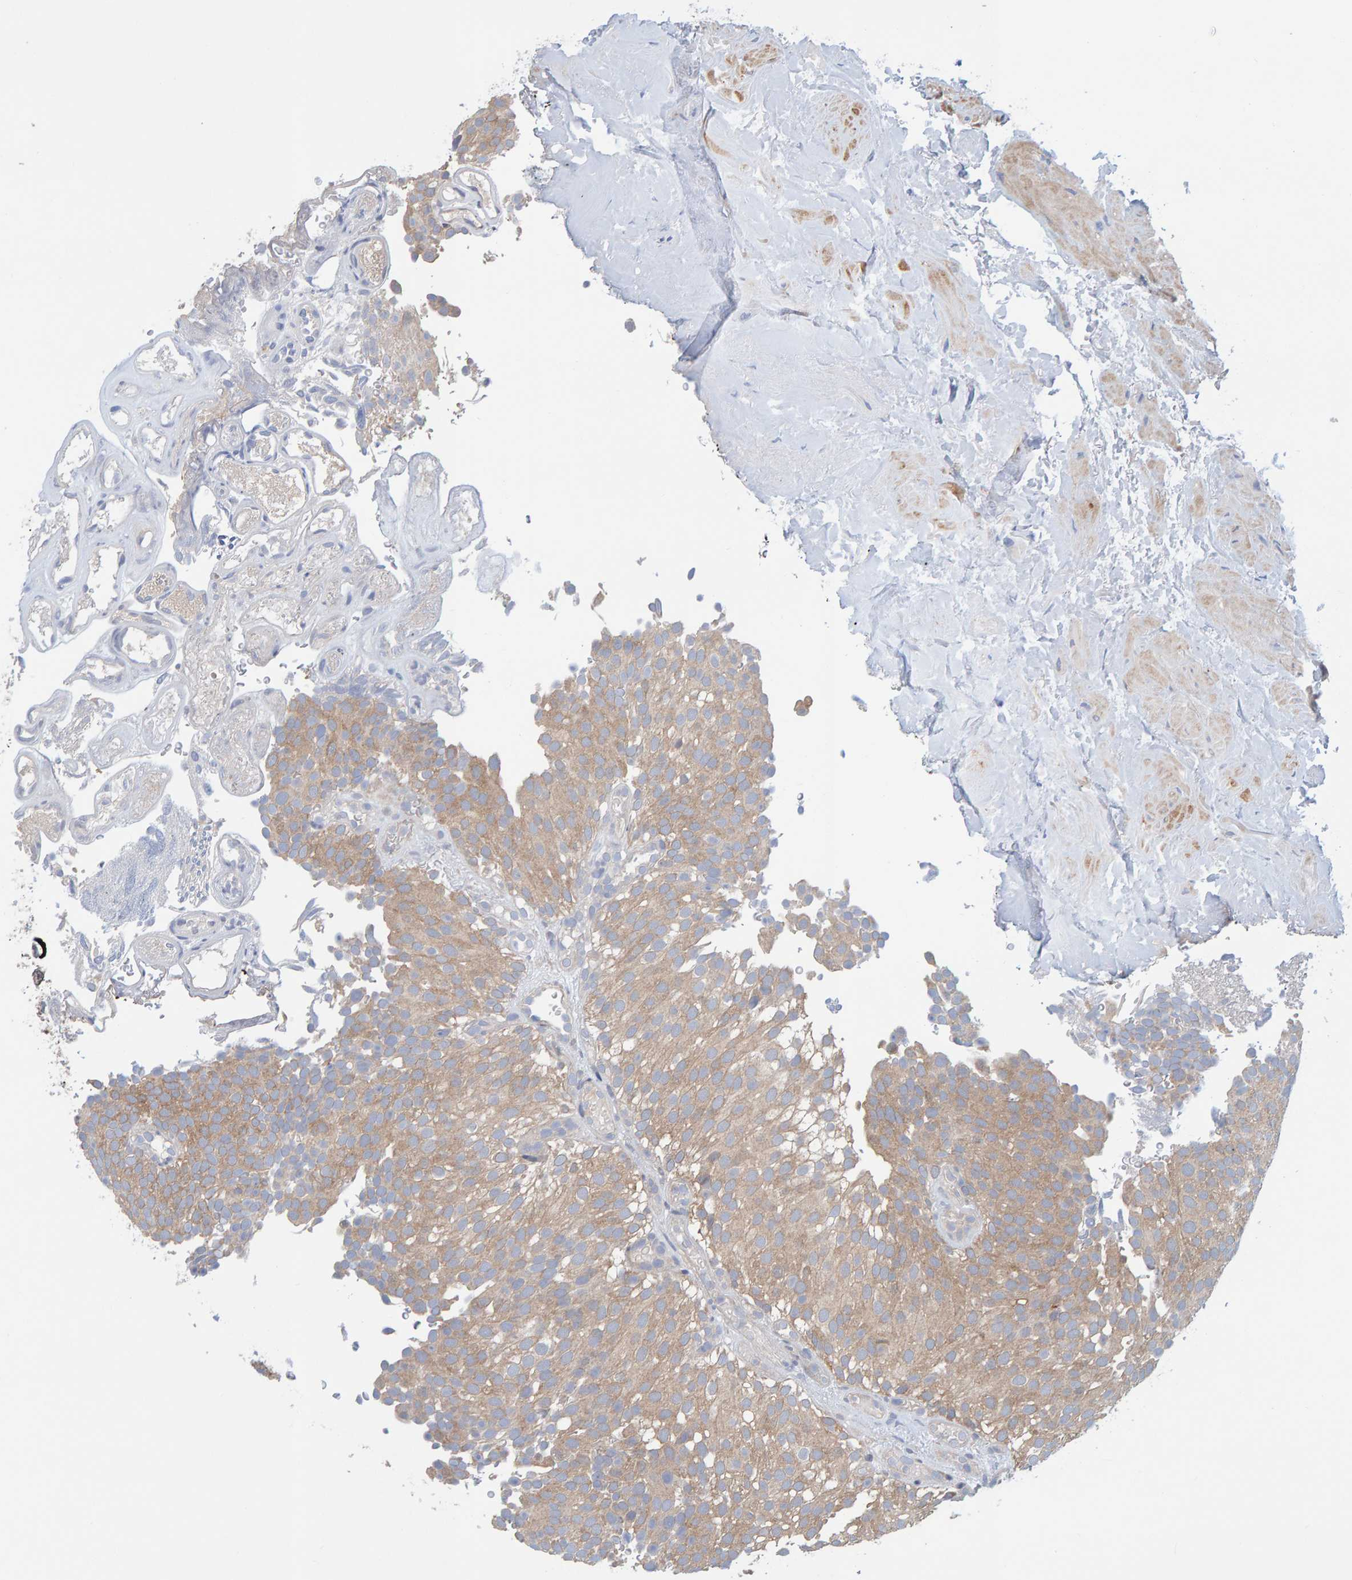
{"staining": {"intensity": "moderate", "quantity": ">75%", "location": "cytoplasmic/membranous"}, "tissue": "urothelial cancer", "cell_type": "Tumor cells", "image_type": "cancer", "snomed": [{"axis": "morphology", "description": "Urothelial carcinoma, Low grade"}, {"axis": "topography", "description": "Urinary bladder"}], "caption": "IHC (DAB (3,3'-diaminobenzidine)) staining of human low-grade urothelial carcinoma exhibits moderate cytoplasmic/membranous protein positivity in approximately >75% of tumor cells.", "gene": "TATDN1", "patient": {"sex": "male", "age": 78}}